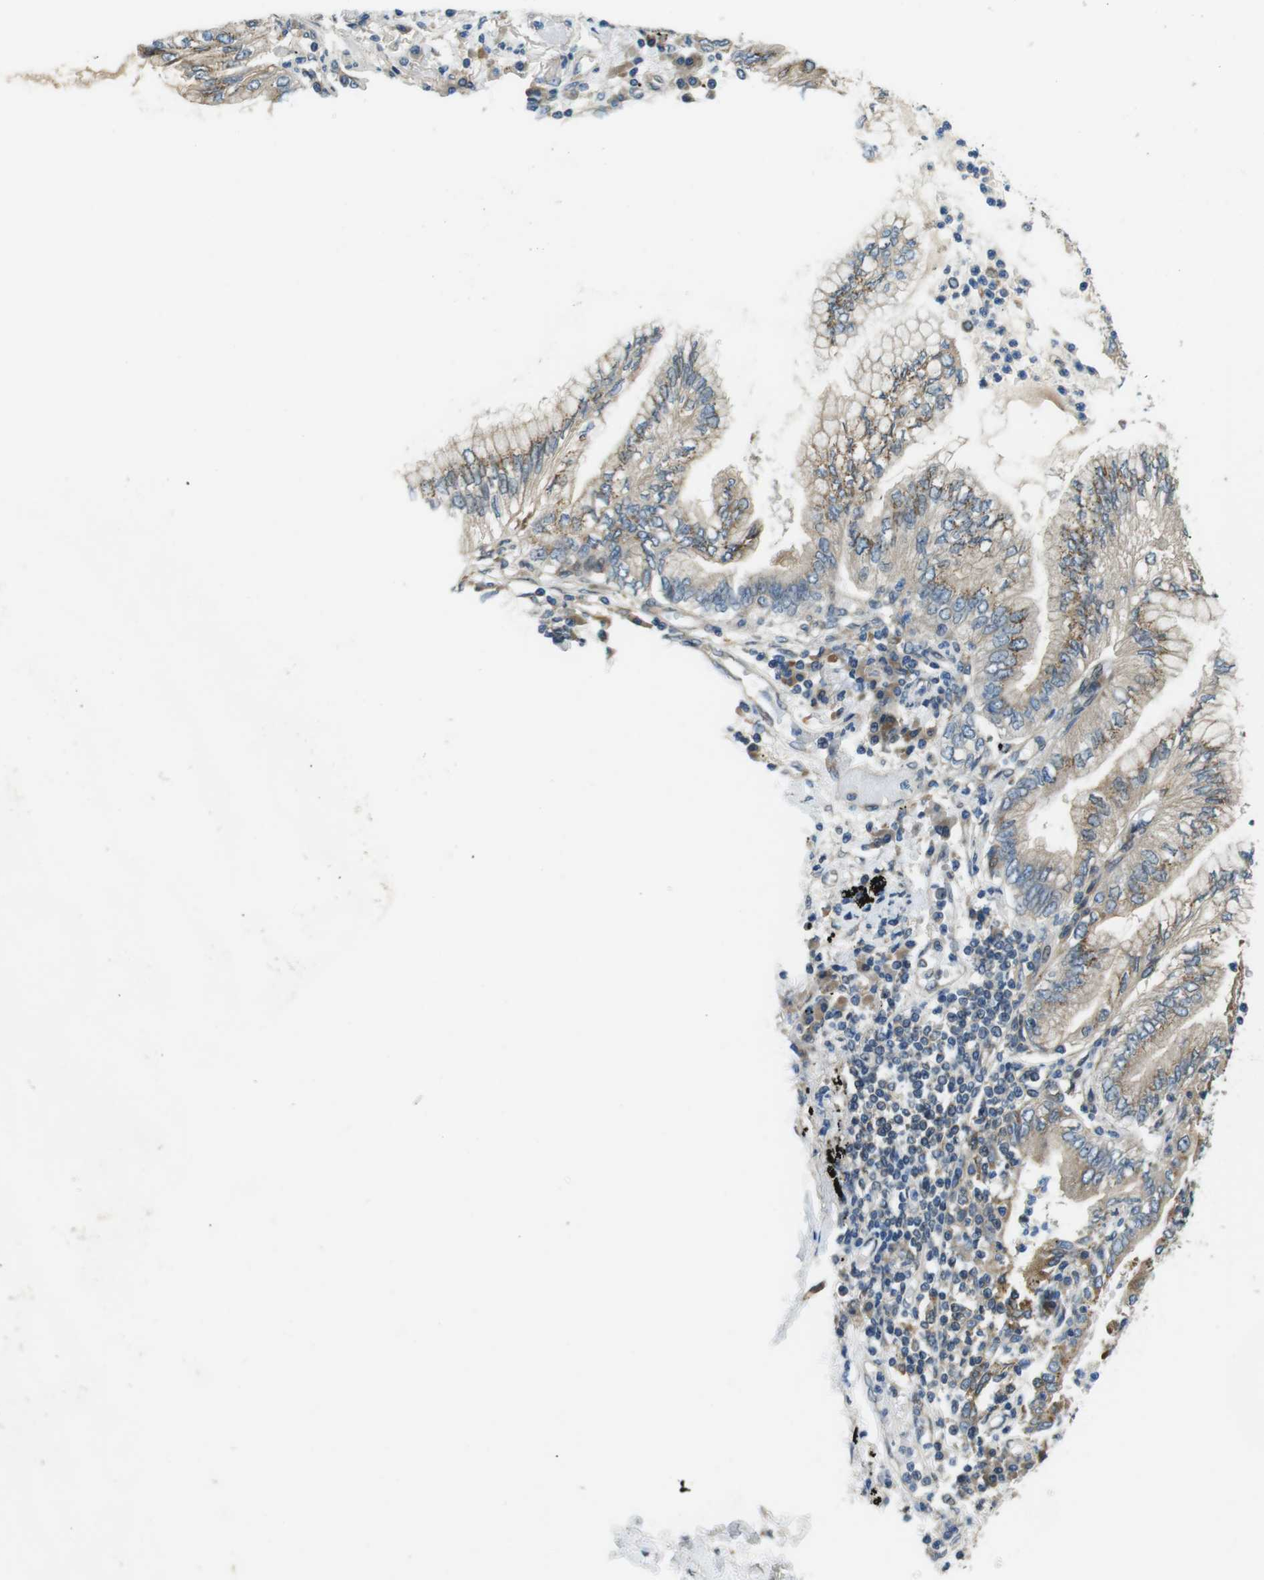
{"staining": {"intensity": "weak", "quantity": ">75%", "location": "cytoplasmic/membranous"}, "tissue": "lung cancer", "cell_type": "Tumor cells", "image_type": "cancer", "snomed": [{"axis": "morphology", "description": "Normal tissue, NOS"}, {"axis": "morphology", "description": "Adenocarcinoma, NOS"}, {"axis": "topography", "description": "Bronchus"}, {"axis": "topography", "description": "Lung"}], "caption": "Human lung cancer stained with a brown dye reveals weak cytoplasmic/membranous positive expression in approximately >75% of tumor cells.", "gene": "PALD1", "patient": {"sex": "female", "age": 70}}